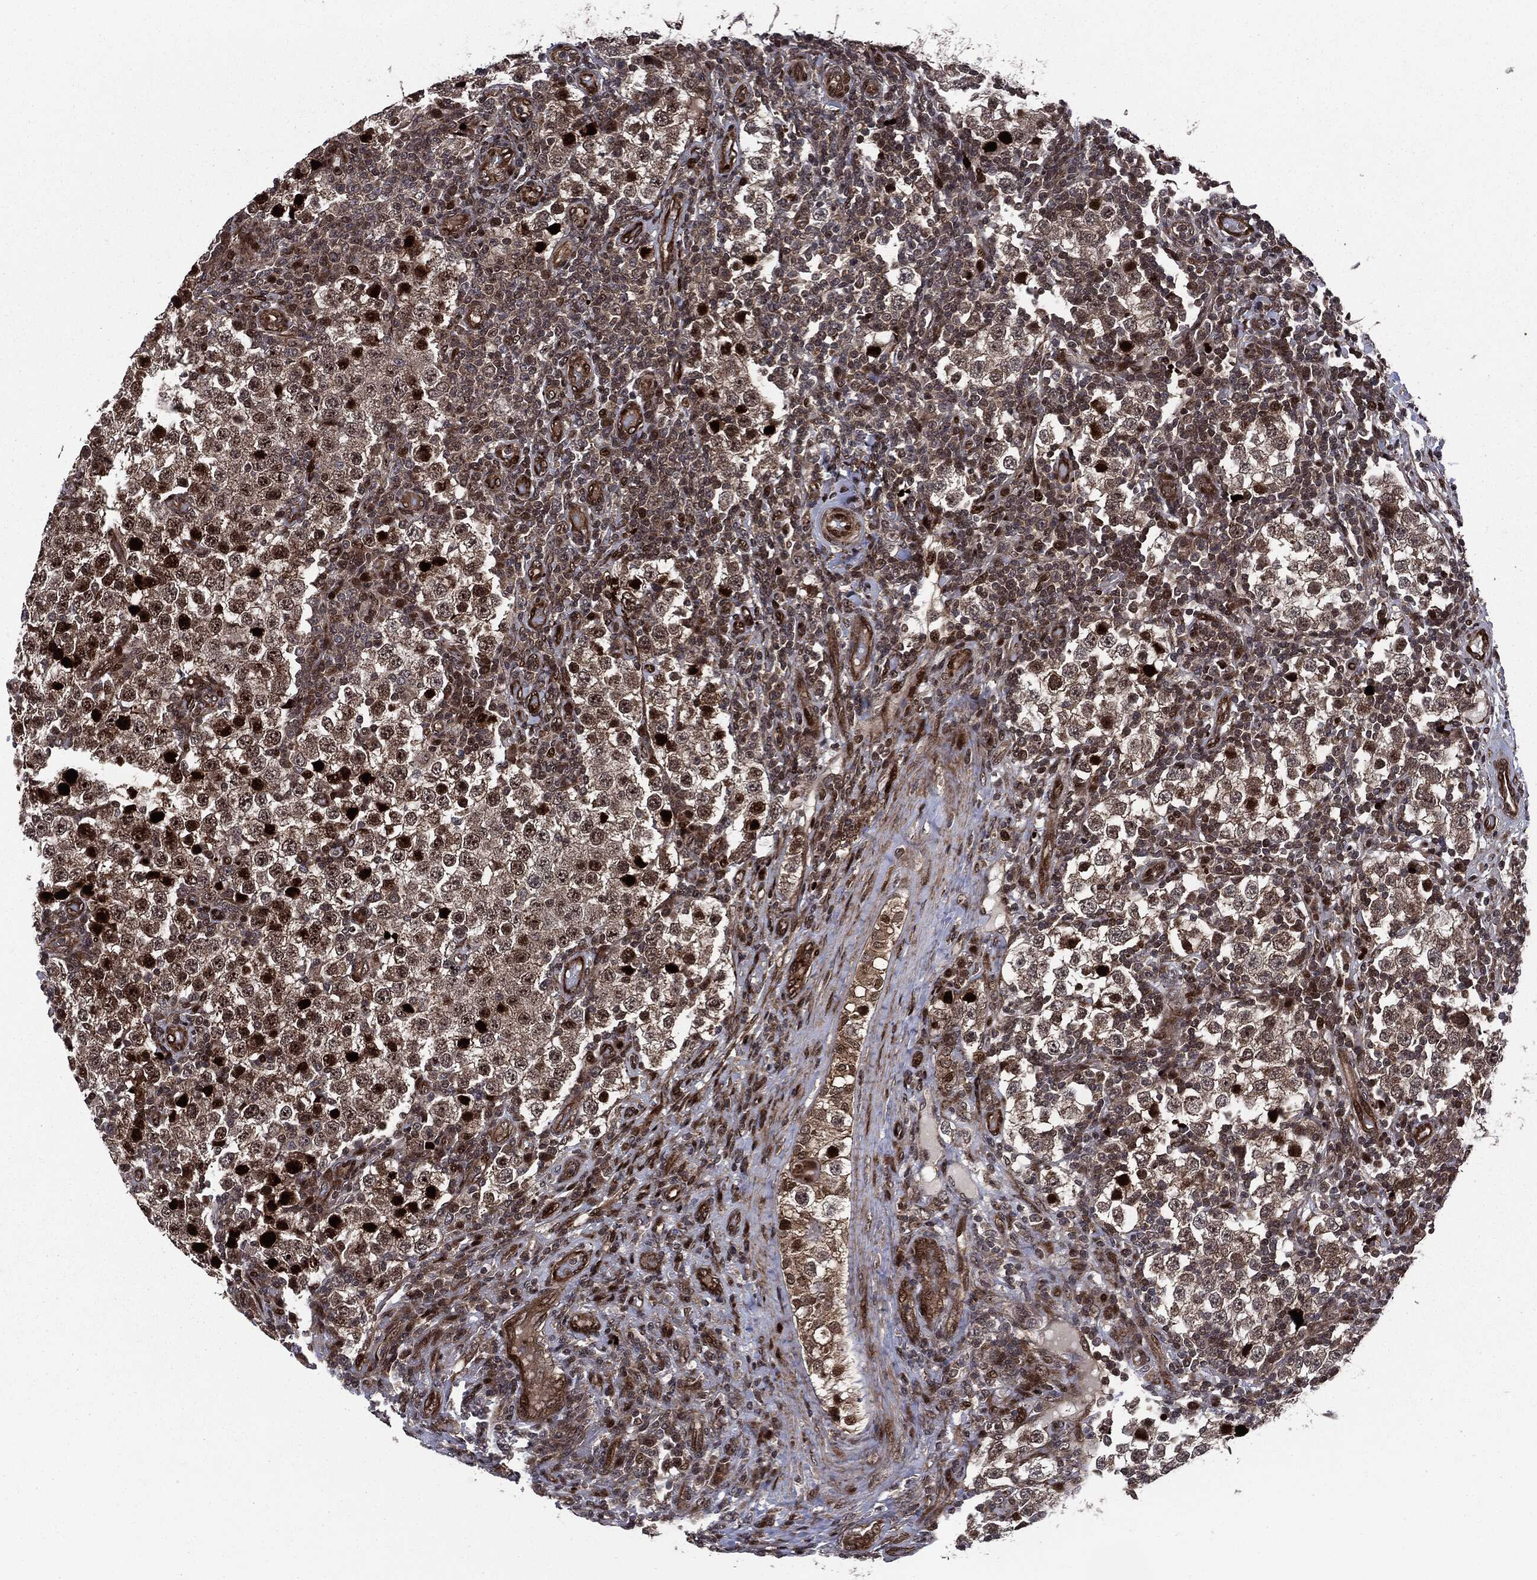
{"staining": {"intensity": "strong", "quantity": "25%-75%", "location": "cytoplasmic/membranous,nuclear"}, "tissue": "testis cancer", "cell_type": "Tumor cells", "image_type": "cancer", "snomed": [{"axis": "morphology", "description": "Seminoma, NOS"}, {"axis": "topography", "description": "Testis"}], "caption": "Immunohistochemical staining of testis cancer (seminoma) exhibits high levels of strong cytoplasmic/membranous and nuclear protein positivity in about 25%-75% of tumor cells.", "gene": "SMAD4", "patient": {"sex": "male", "age": 34}}